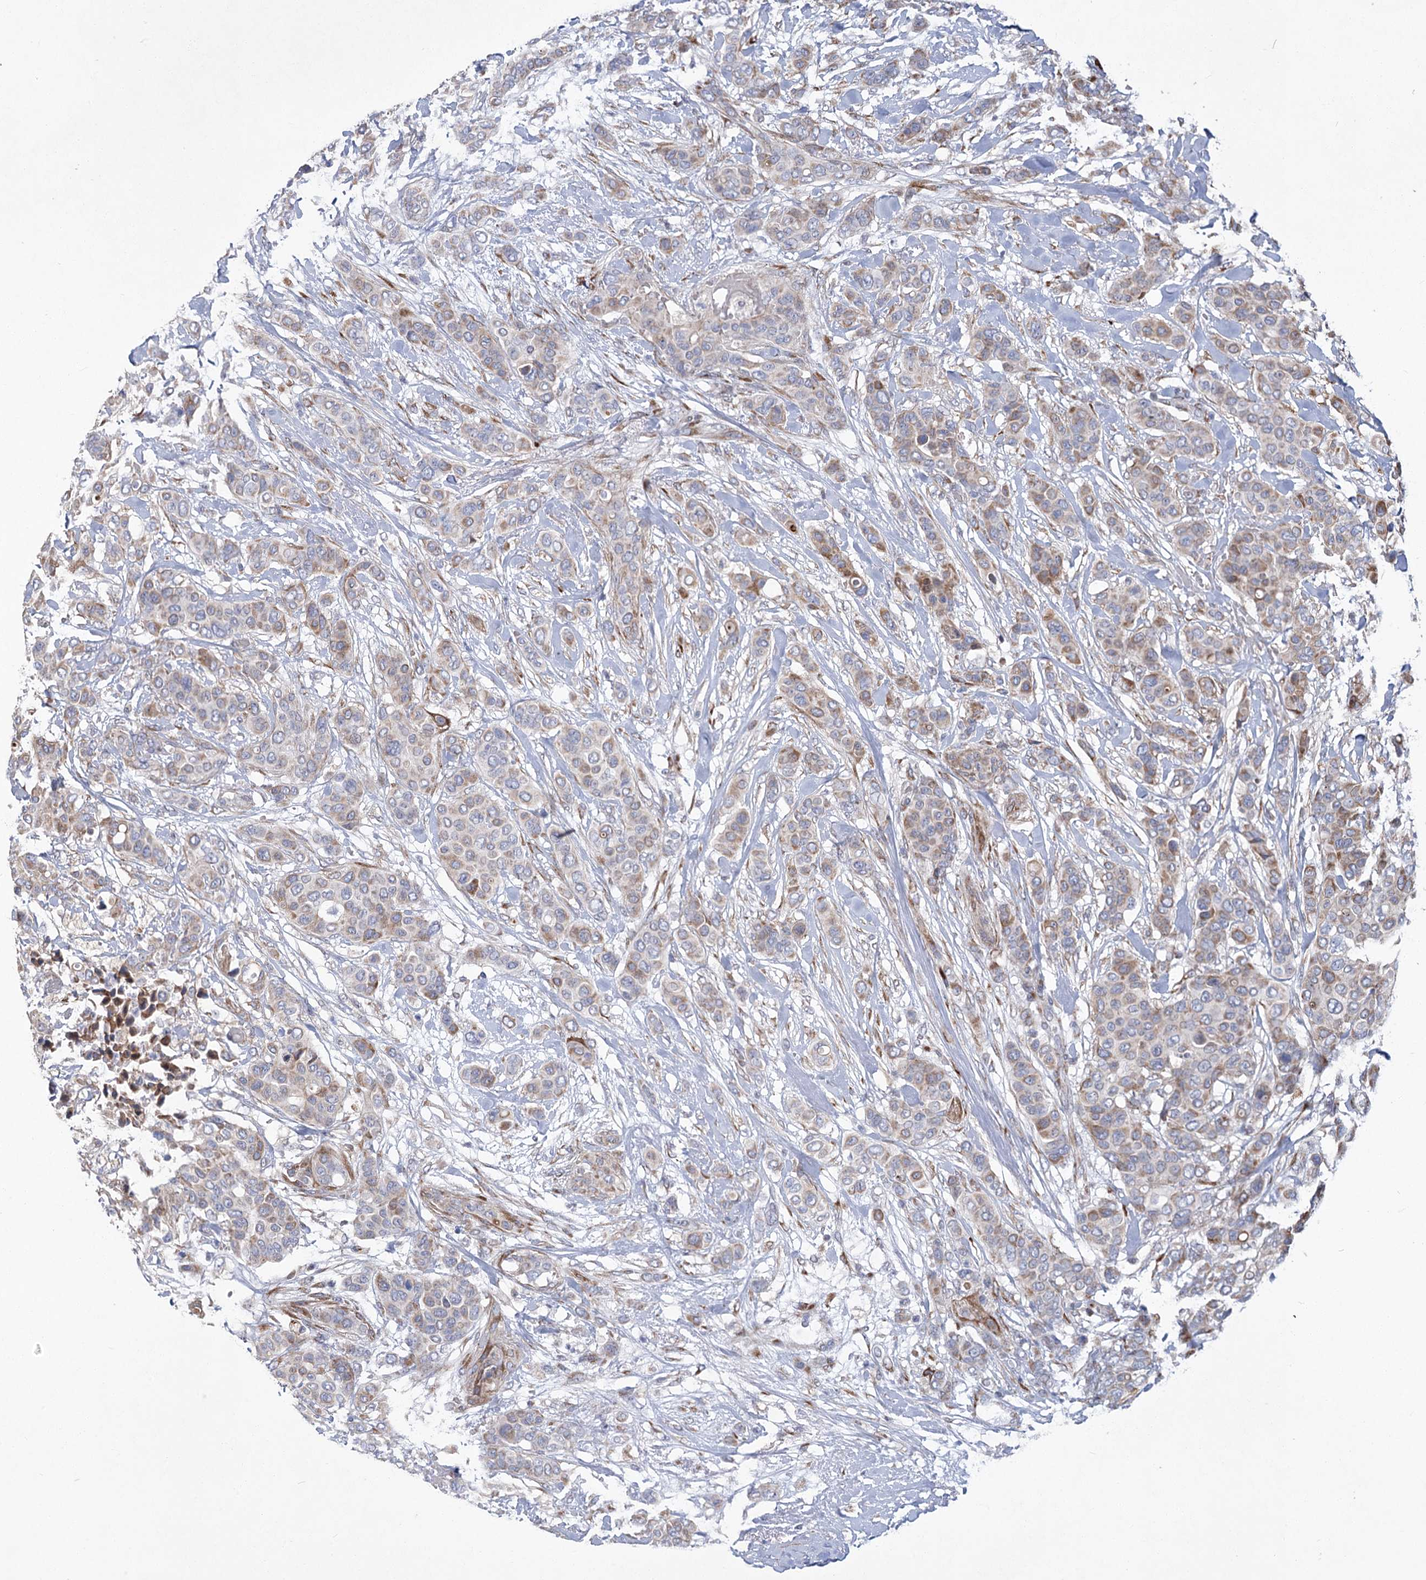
{"staining": {"intensity": "weak", "quantity": ">75%", "location": "cytoplasmic/membranous"}, "tissue": "breast cancer", "cell_type": "Tumor cells", "image_type": "cancer", "snomed": [{"axis": "morphology", "description": "Lobular carcinoma"}, {"axis": "topography", "description": "Breast"}], "caption": "Immunohistochemistry (DAB (3,3'-diaminobenzidine)) staining of lobular carcinoma (breast) shows weak cytoplasmic/membranous protein staining in about >75% of tumor cells. Nuclei are stained in blue.", "gene": "GCNT4", "patient": {"sex": "female", "age": 51}}